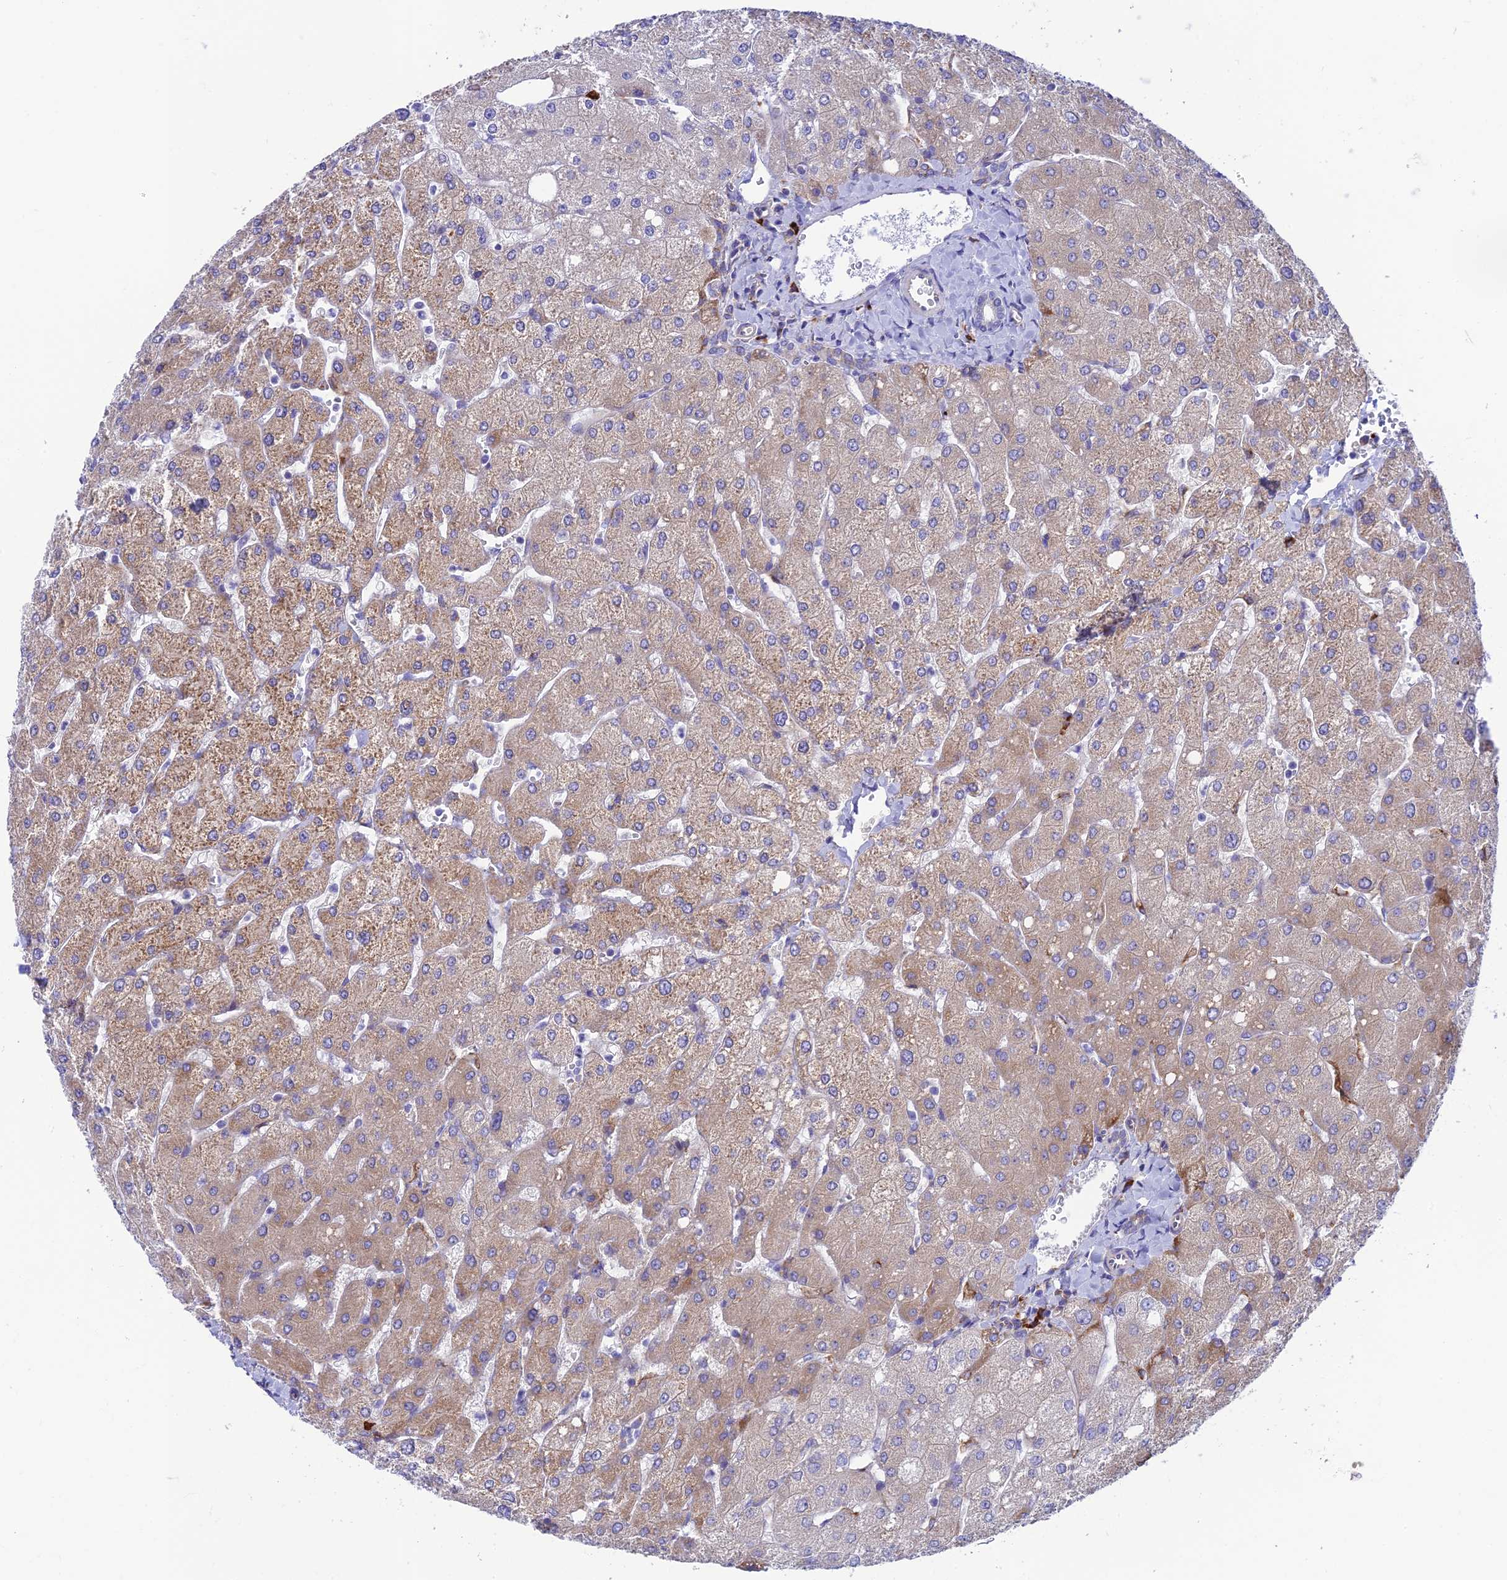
{"staining": {"intensity": "negative", "quantity": "none", "location": "none"}, "tissue": "liver", "cell_type": "Cholangiocytes", "image_type": "normal", "snomed": [{"axis": "morphology", "description": "Normal tissue, NOS"}, {"axis": "topography", "description": "Liver"}], "caption": "Liver stained for a protein using IHC shows no staining cholangiocytes.", "gene": "TUBGCP6", "patient": {"sex": "male", "age": 55}}